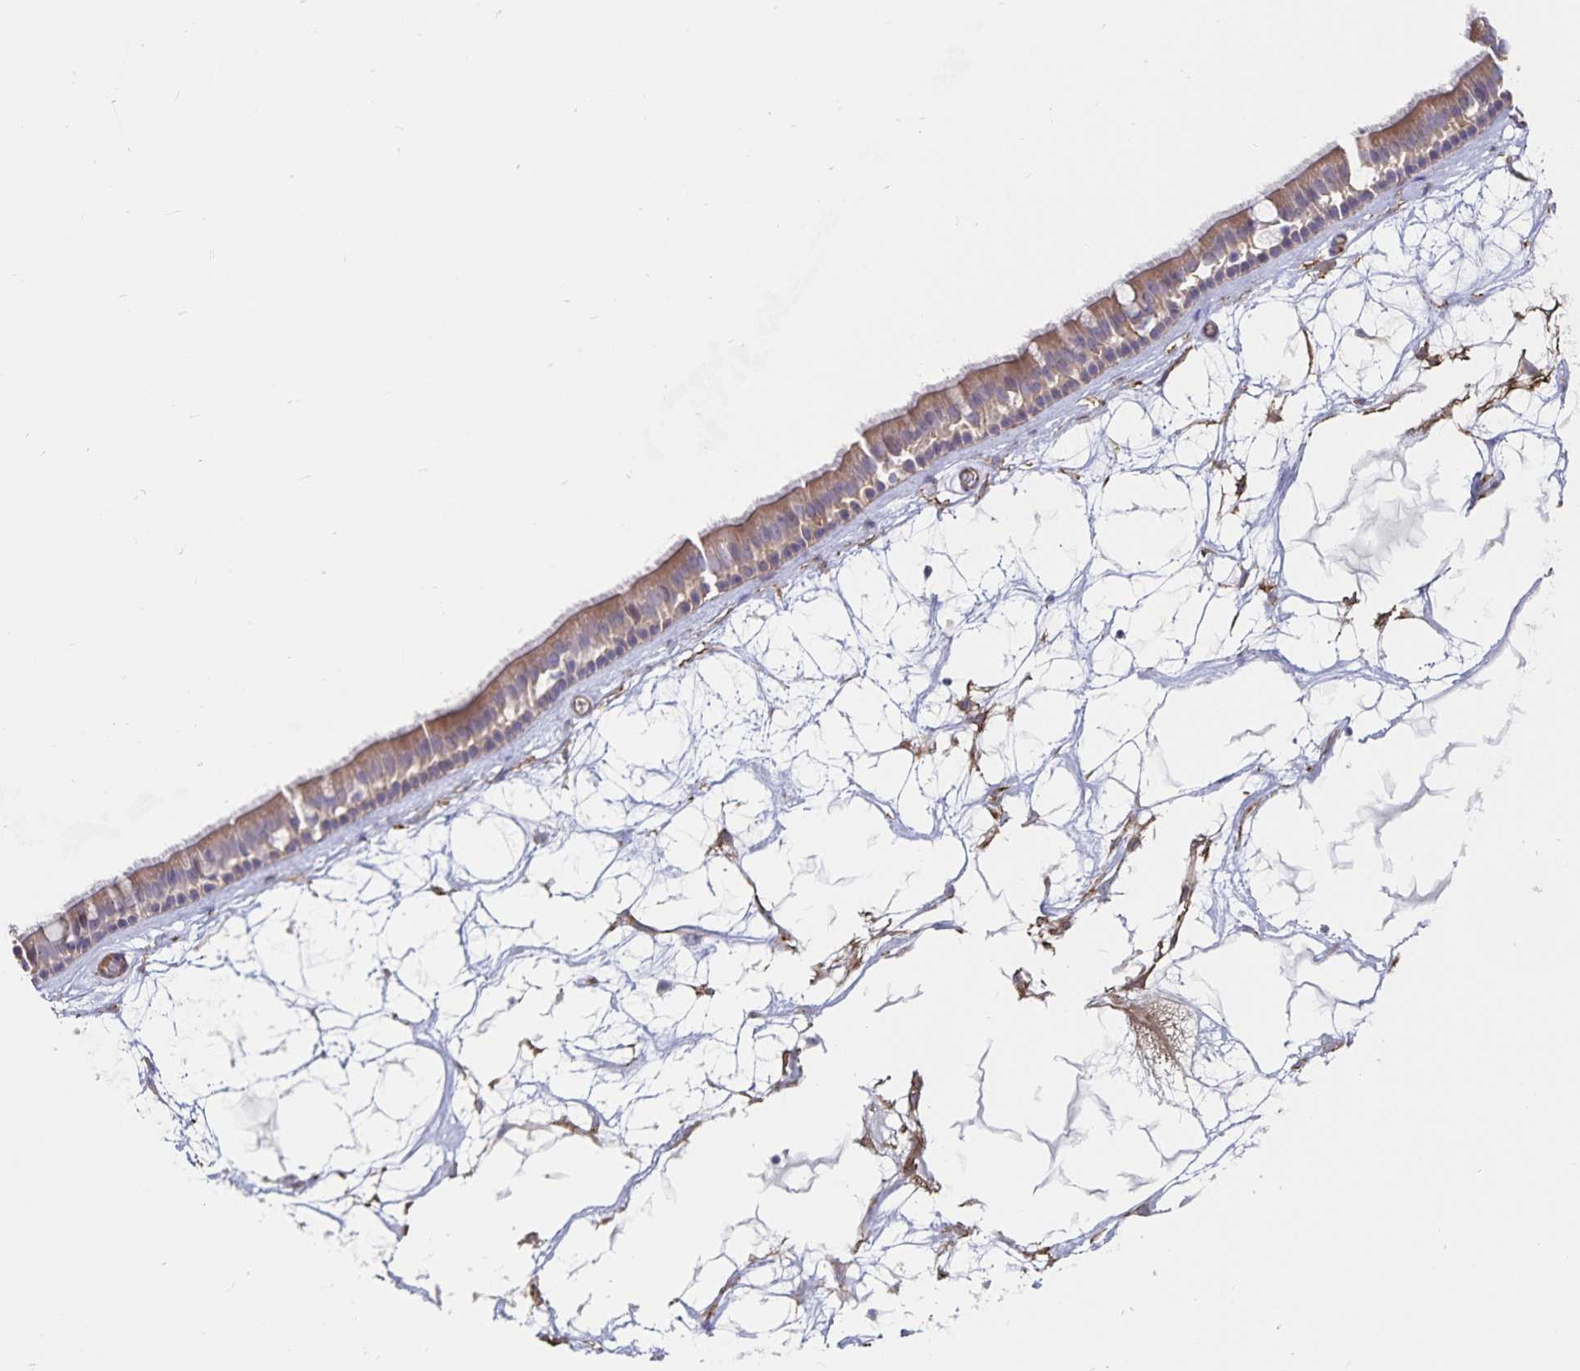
{"staining": {"intensity": "weak", "quantity": "25%-75%", "location": "cytoplasmic/membranous"}, "tissue": "nasopharynx", "cell_type": "Respiratory epithelial cells", "image_type": "normal", "snomed": [{"axis": "morphology", "description": "Normal tissue, NOS"}, {"axis": "topography", "description": "Nasopharynx"}], "caption": "IHC staining of unremarkable nasopharynx, which exhibits low levels of weak cytoplasmic/membranous staining in approximately 25%-75% of respiratory epithelial cells indicating weak cytoplasmic/membranous protein positivity. The staining was performed using DAB (brown) for protein detection and nuclei were counterstained in hematoxylin (blue).", "gene": "SSTR1", "patient": {"sex": "male", "age": 68}}